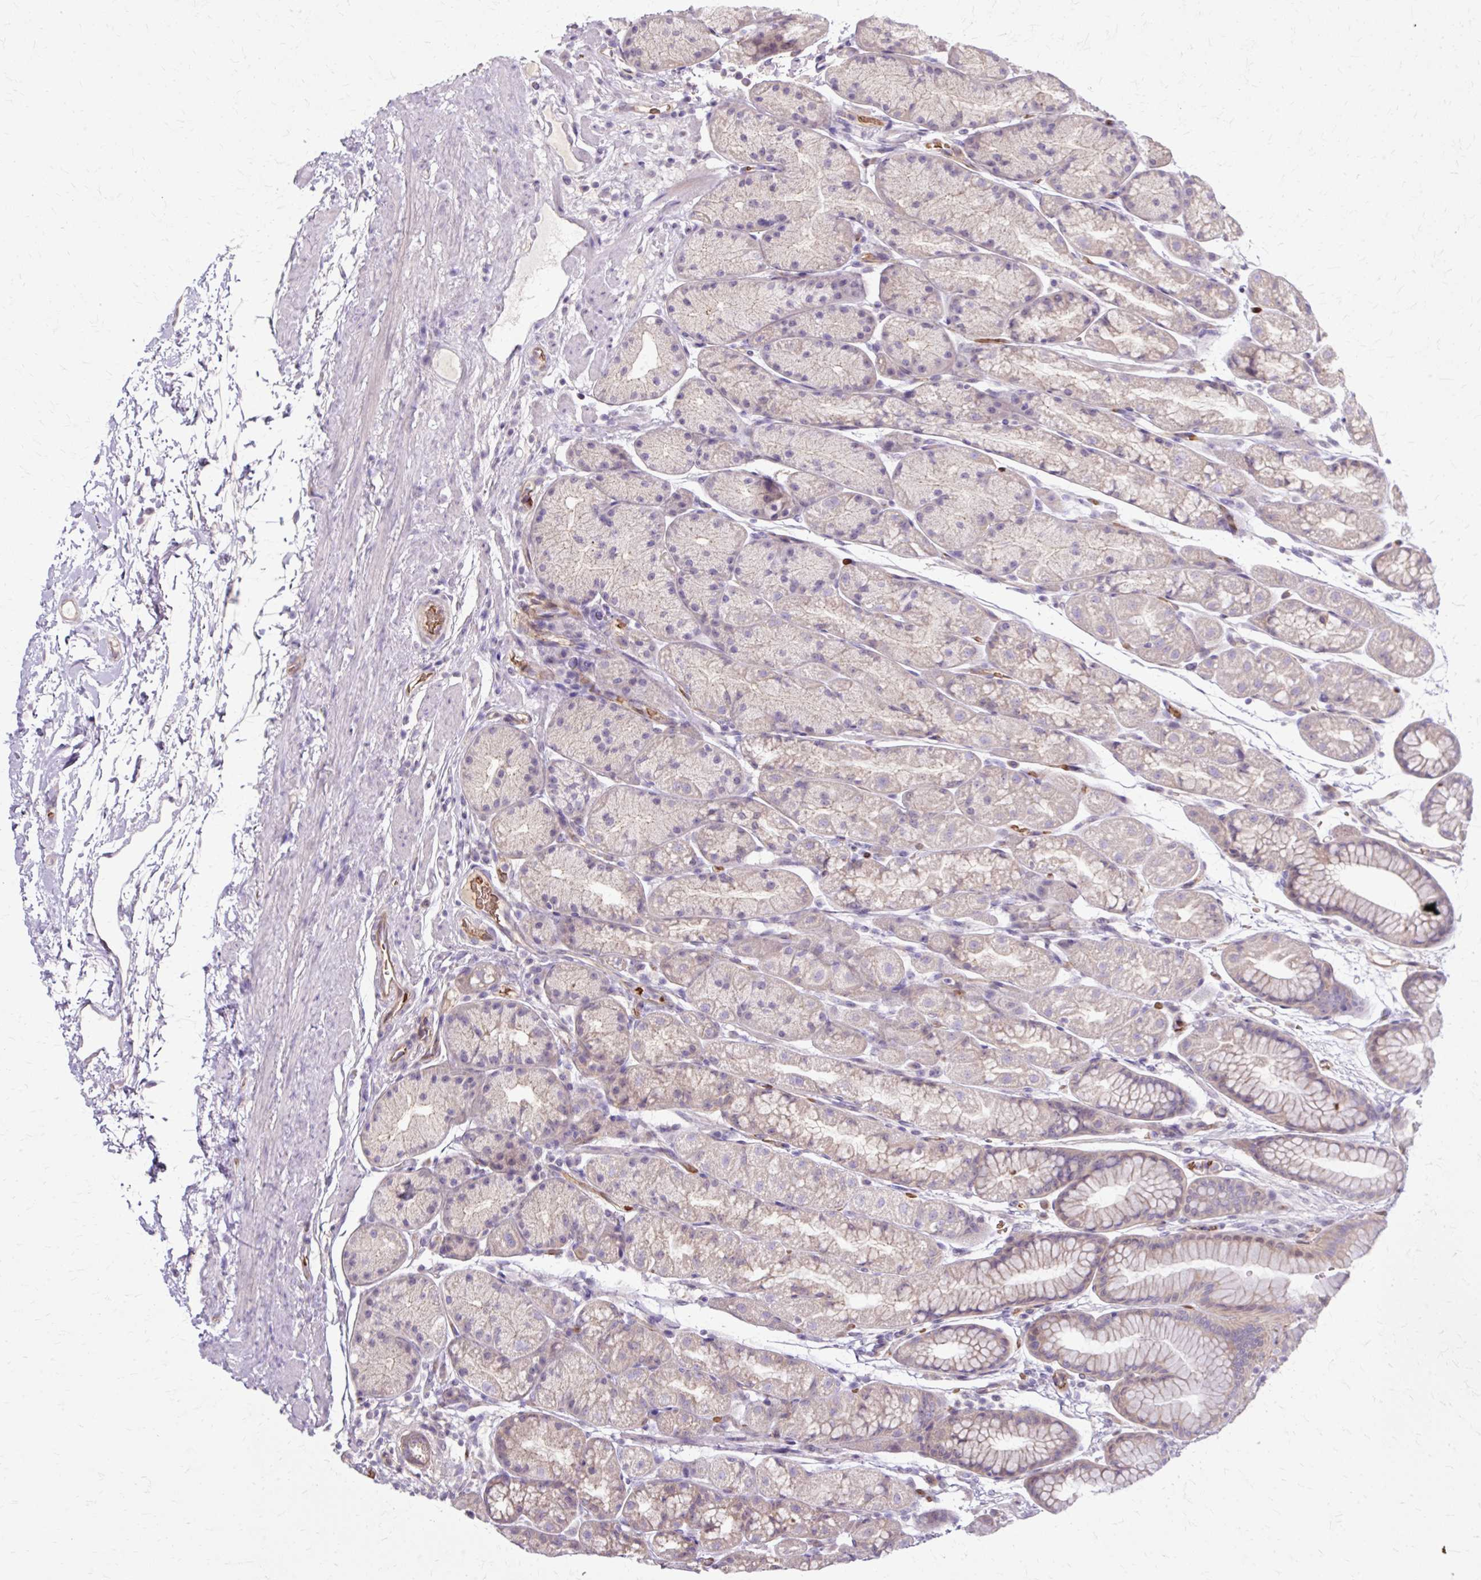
{"staining": {"intensity": "negative", "quantity": "none", "location": "none"}, "tissue": "stomach", "cell_type": "Glandular cells", "image_type": "normal", "snomed": [{"axis": "morphology", "description": "Normal tissue, NOS"}, {"axis": "topography", "description": "Stomach, lower"}], "caption": "Glandular cells show no significant positivity in benign stomach. (DAB IHC with hematoxylin counter stain).", "gene": "USHBP1", "patient": {"sex": "male", "age": 67}}